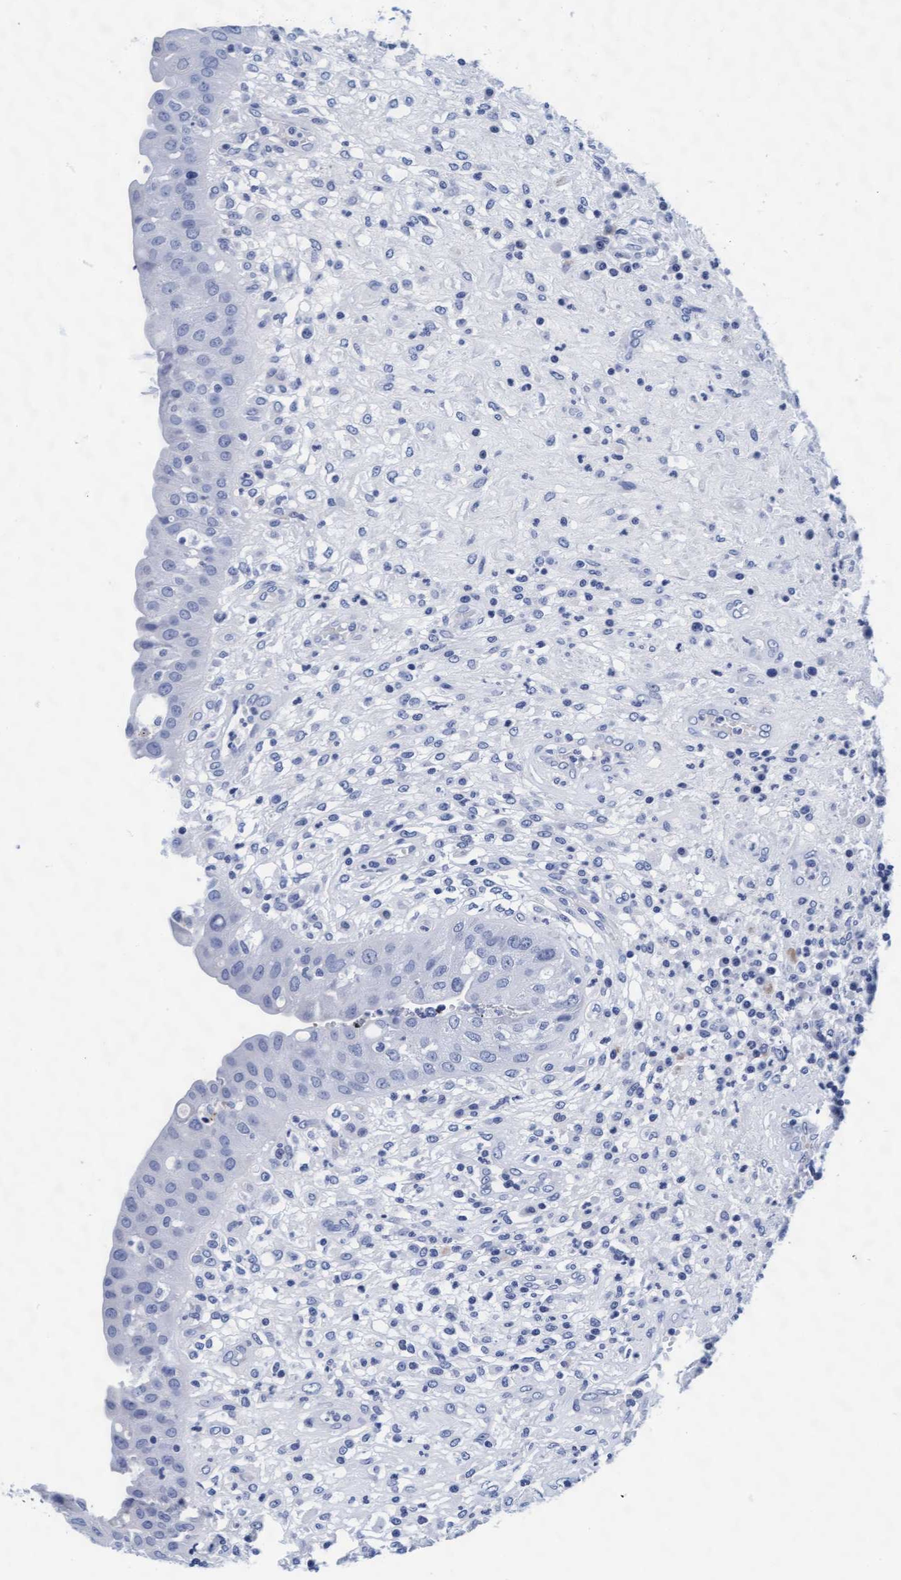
{"staining": {"intensity": "negative", "quantity": "none", "location": "none"}, "tissue": "urinary bladder", "cell_type": "Urothelial cells", "image_type": "normal", "snomed": [{"axis": "morphology", "description": "Normal tissue, NOS"}, {"axis": "topography", "description": "Urinary bladder"}], "caption": "There is no significant expression in urothelial cells of urinary bladder. (DAB (3,3'-diaminobenzidine) IHC with hematoxylin counter stain).", "gene": "ARSG", "patient": {"sex": "female", "age": 62}}